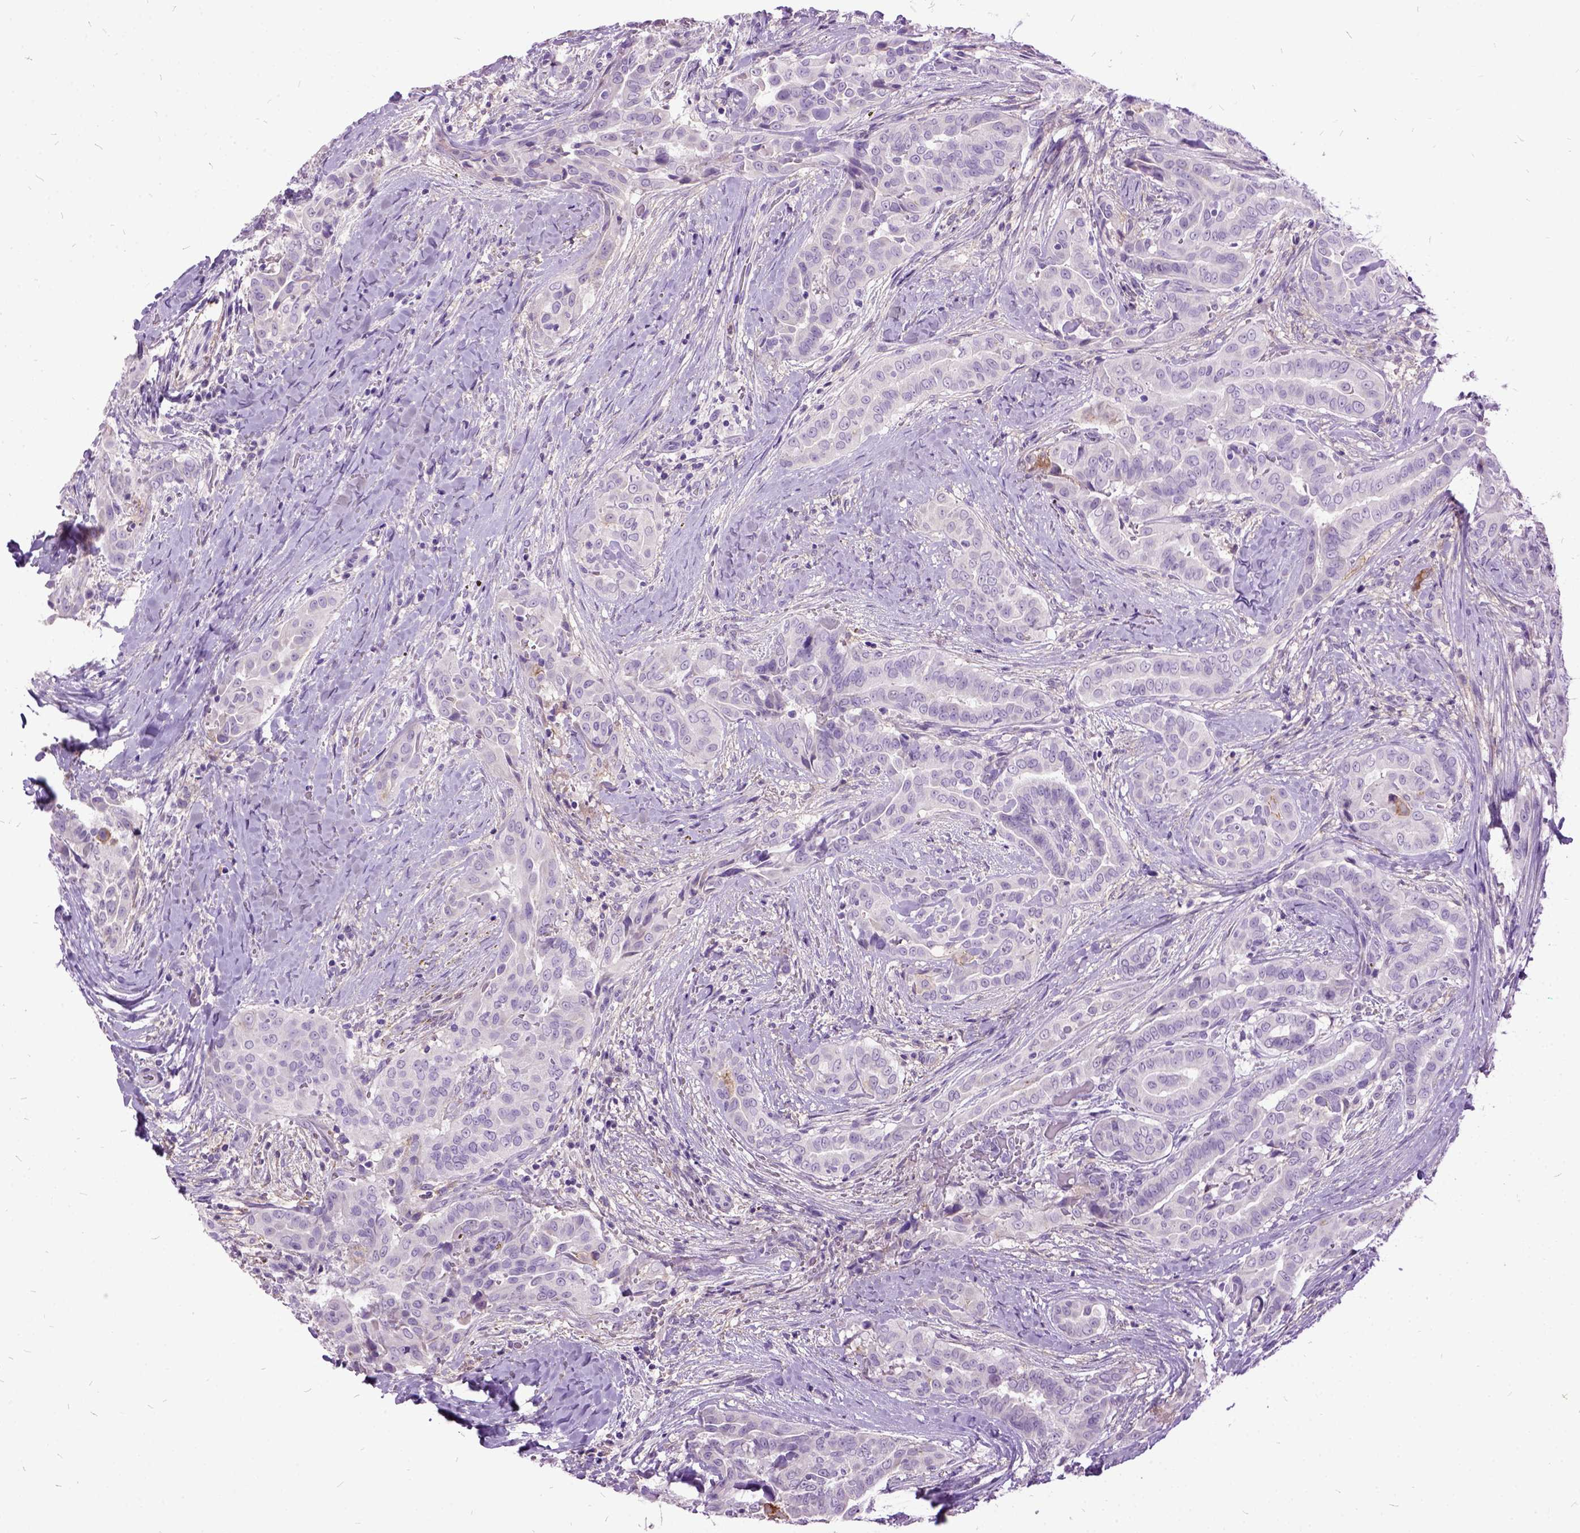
{"staining": {"intensity": "negative", "quantity": "none", "location": "none"}, "tissue": "thyroid cancer", "cell_type": "Tumor cells", "image_type": "cancer", "snomed": [{"axis": "morphology", "description": "Papillary adenocarcinoma, NOS"}, {"axis": "morphology", "description": "Papillary adenoma metastatic"}, {"axis": "topography", "description": "Thyroid gland"}], "caption": "IHC photomicrograph of neoplastic tissue: thyroid cancer (papillary adenoma metastatic) stained with DAB (3,3'-diaminobenzidine) exhibits no significant protein positivity in tumor cells.", "gene": "MME", "patient": {"sex": "female", "age": 50}}